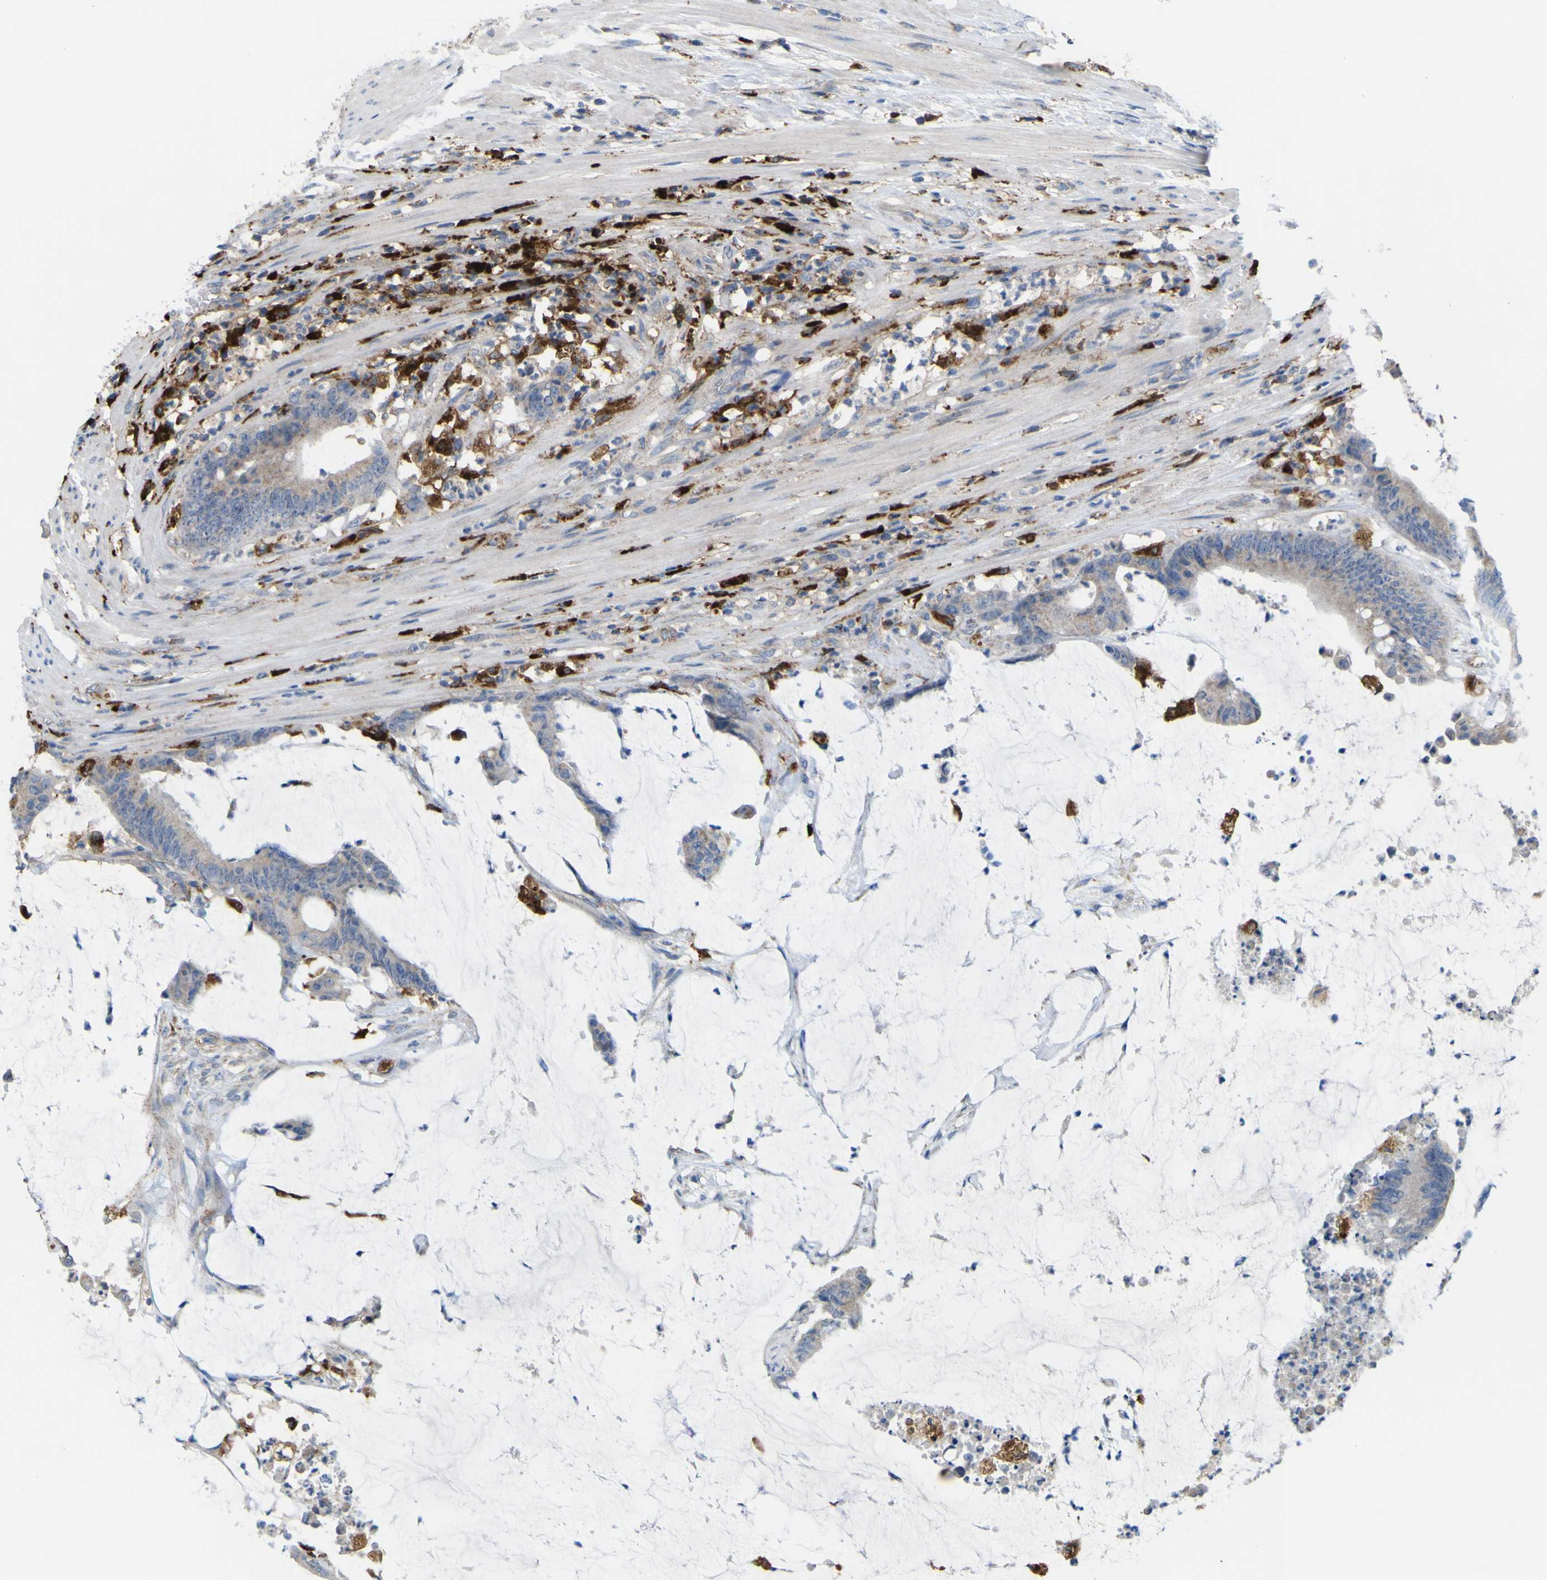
{"staining": {"intensity": "weak", "quantity": "25%-75%", "location": "cytoplasmic/membranous"}, "tissue": "colorectal cancer", "cell_type": "Tumor cells", "image_type": "cancer", "snomed": [{"axis": "morphology", "description": "Adenocarcinoma, NOS"}, {"axis": "topography", "description": "Rectum"}], "caption": "A histopathology image of colorectal cancer stained for a protein shows weak cytoplasmic/membranous brown staining in tumor cells.", "gene": "PLD3", "patient": {"sex": "female", "age": 66}}